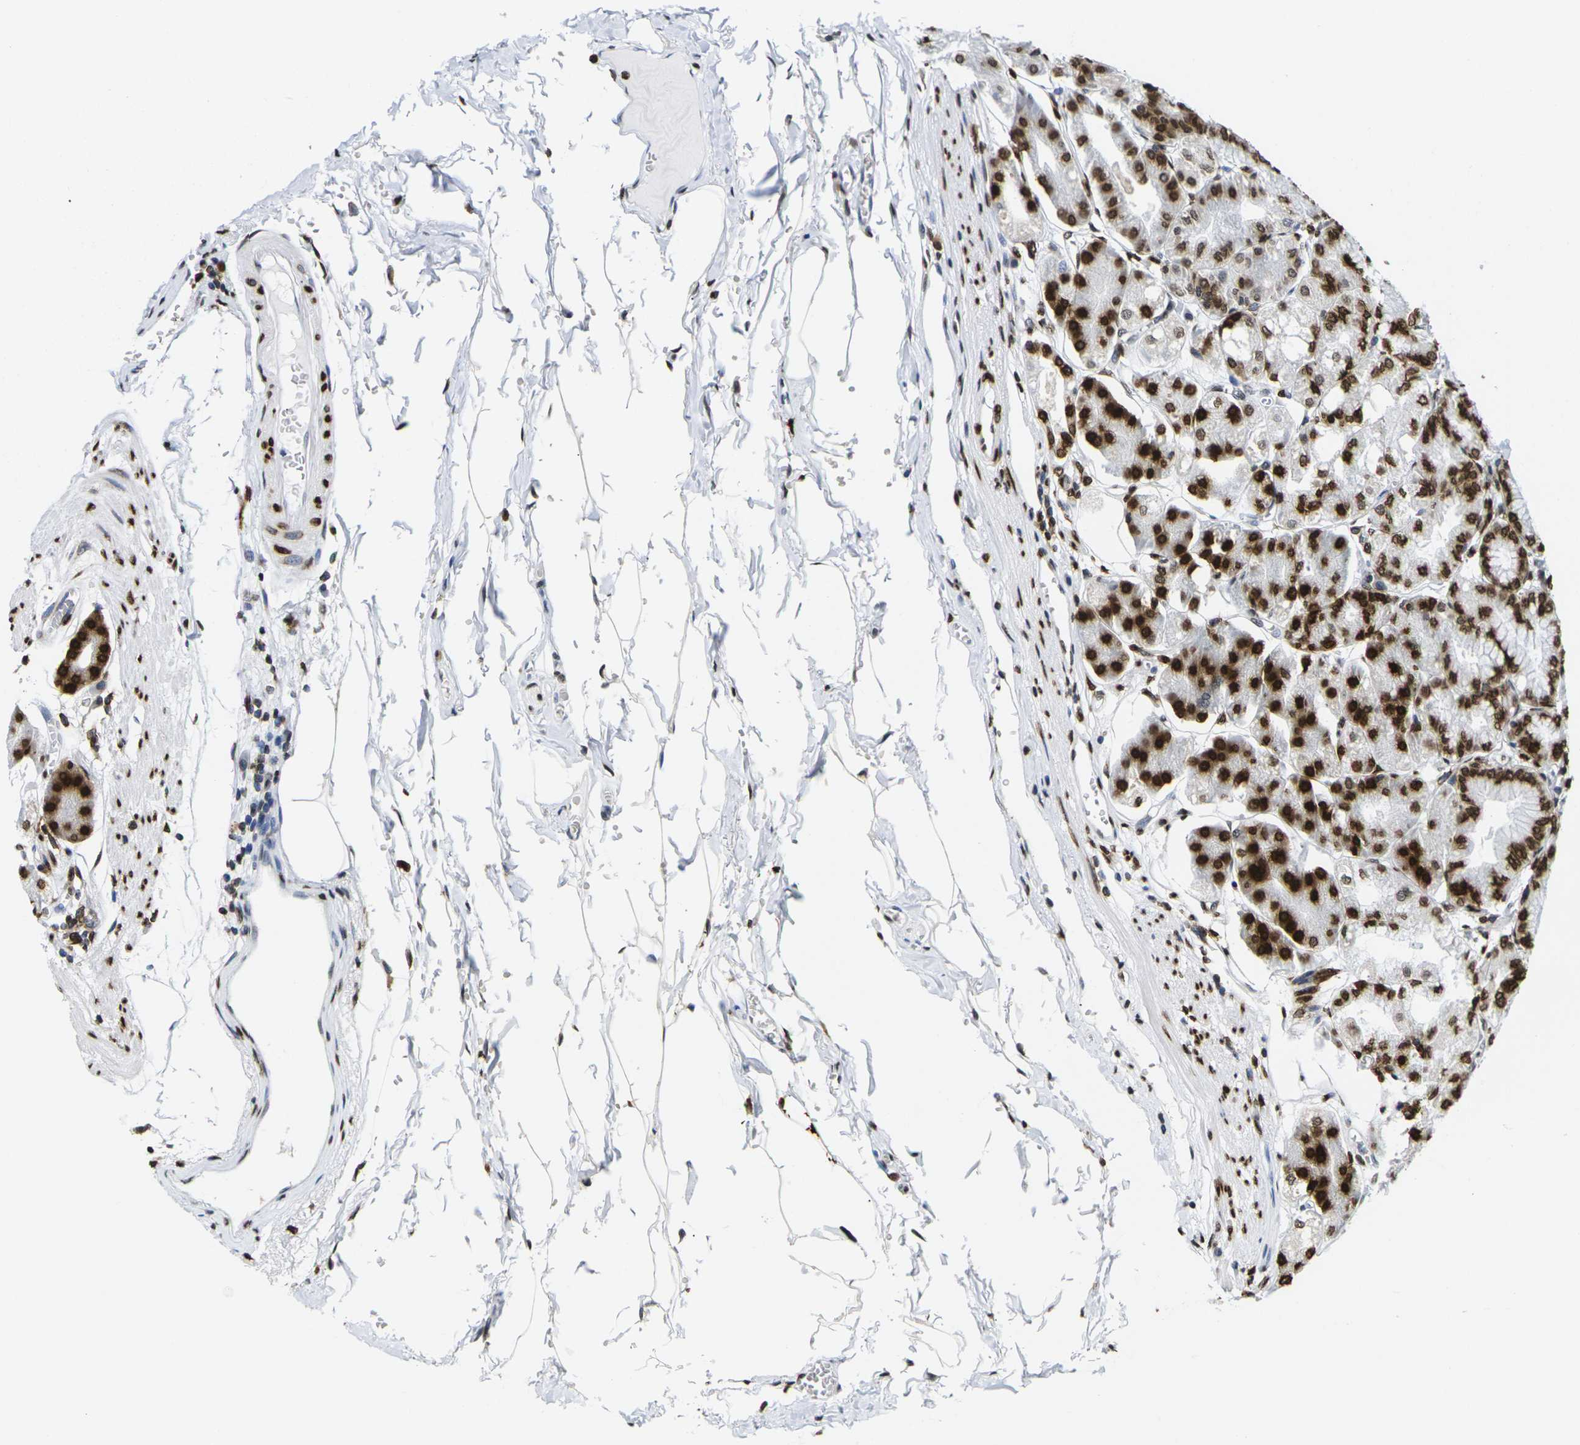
{"staining": {"intensity": "strong", "quantity": ">75%", "location": "nuclear"}, "tissue": "stomach", "cell_type": "Glandular cells", "image_type": "normal", "snomed": [{"axis": "morphology", "description": "Normal tissue, NOS"}, {"axis": "topography", "description": "Stomach, lower"}], "caption": "Stomach stained with a protein marker exhibits strong staining in glandular cells.", "gene": "H2AC21", "patient": {"sex": "male", "age": 71}}